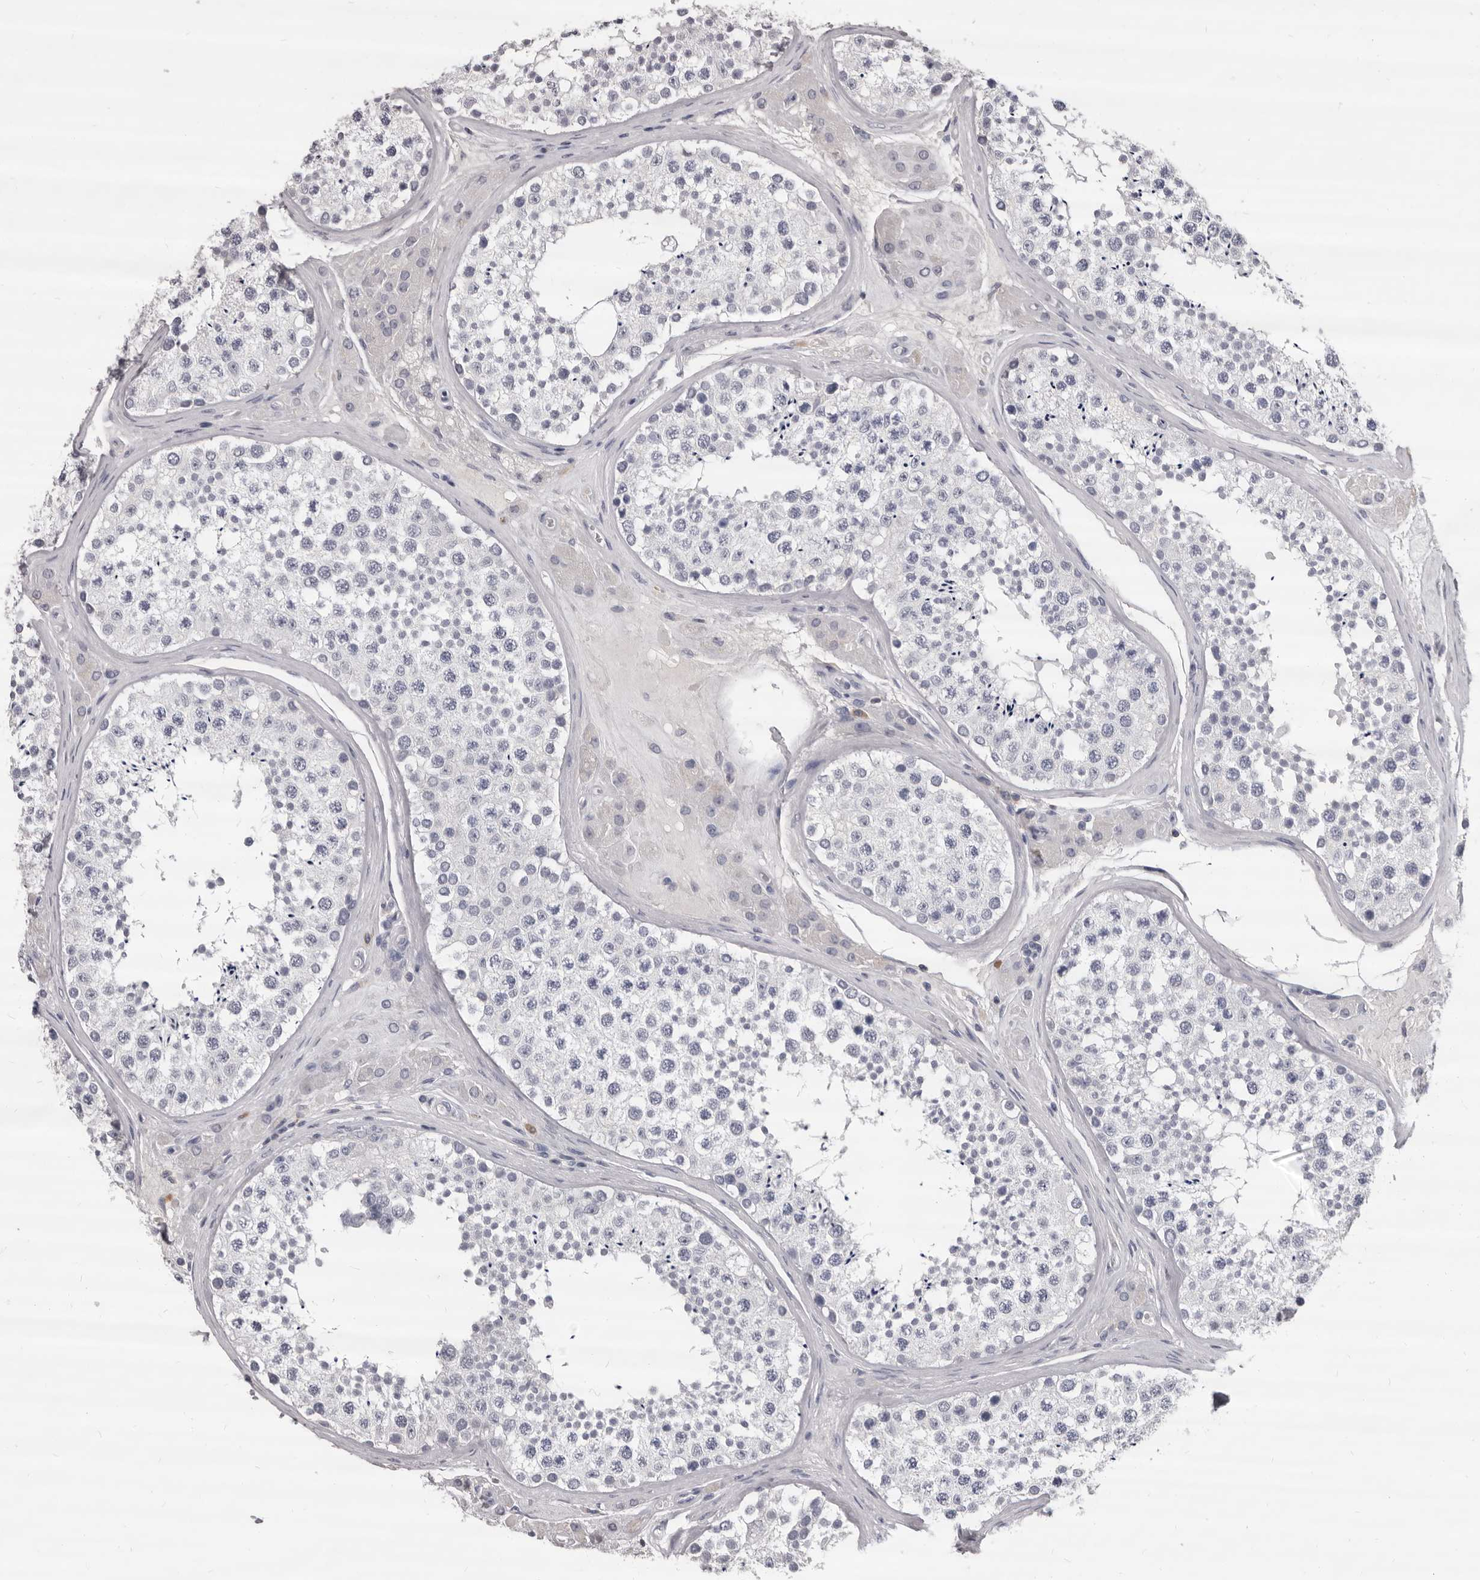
{"staining": {"intensity": "negative", "quantity": "none", "location": "none"}, "tissue": "testis", "cell_type": "Cells in seminiferous ducts", "image_type": "normal", "snomed": [{"axis": "morphology", "description": "Normal tissue, NOS"}, {"axis": "topography", "description": "Testis"}], "caption": "This is a micrograph of immunohistochemistry (IHC) staining of normal testis, which shows no positivity in cells in seminiferous ducts.", "gene": "GZMH", "patient": {"sex": "male", "age": 46}}